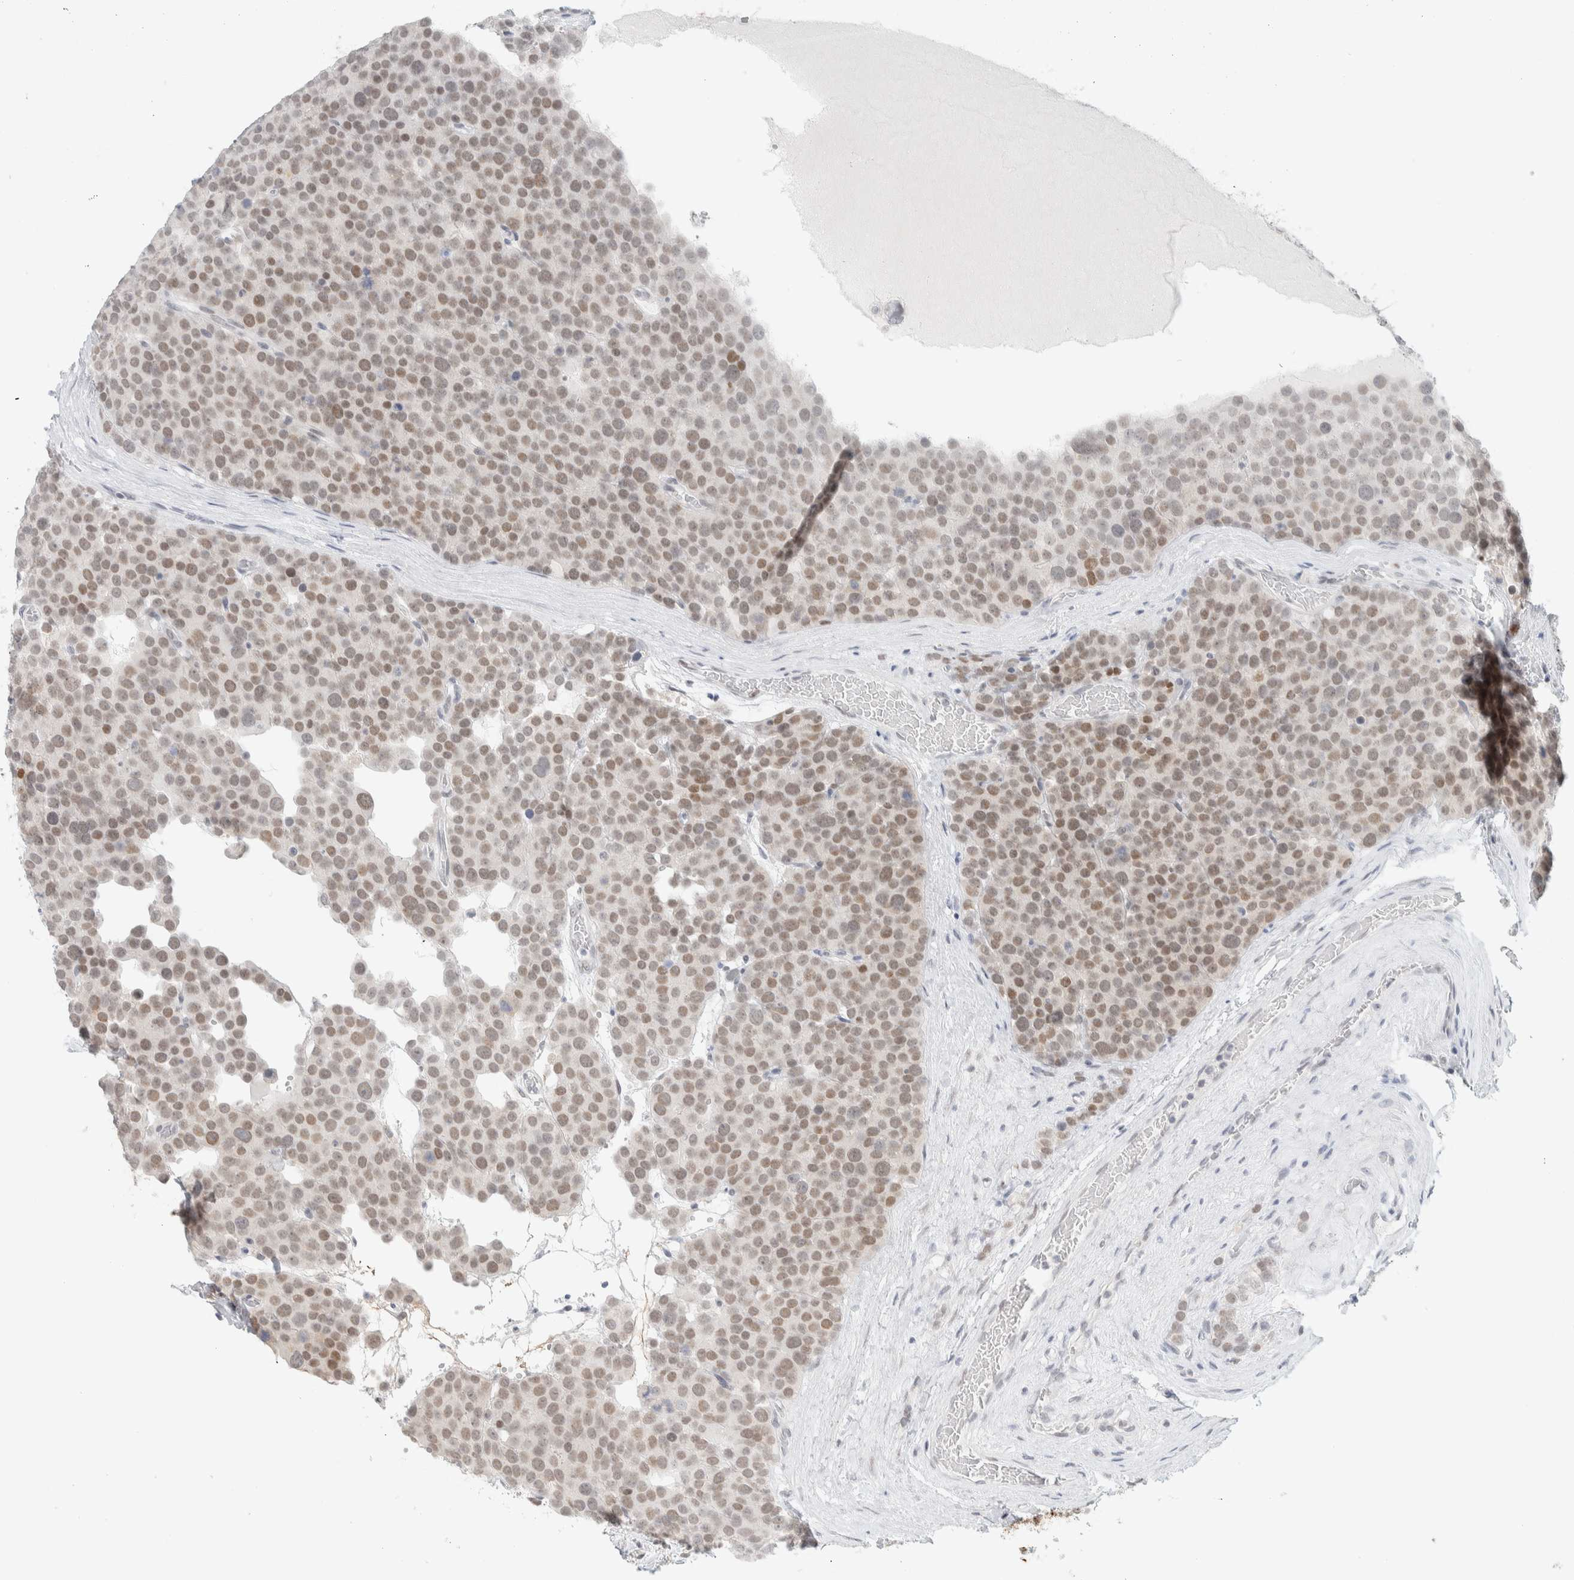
{"staining": {"intensity": "weak", "quantity": ">75%", "location": "nuclear"}, "tissue": "testis cancer", "cell_type": "Tumor cells", "image_type": "cancer", "snomed": [{"axis": "morphology", "description": "Seminoma, NOS"}, {"axis": "topography", "description": "Testis"}], "caption": "An immunohistochemistry (IHC) micrograph of neoplastic tissue is shown. Protein staining in brown labels weak nuclear positivity in testis cancer (seminoma) within tumor cells. (brown staining indicates protein expression, while blue staining denotes nuclei).", "gene": "CDH17", "patient": {"sex": "male", "age": 71}}